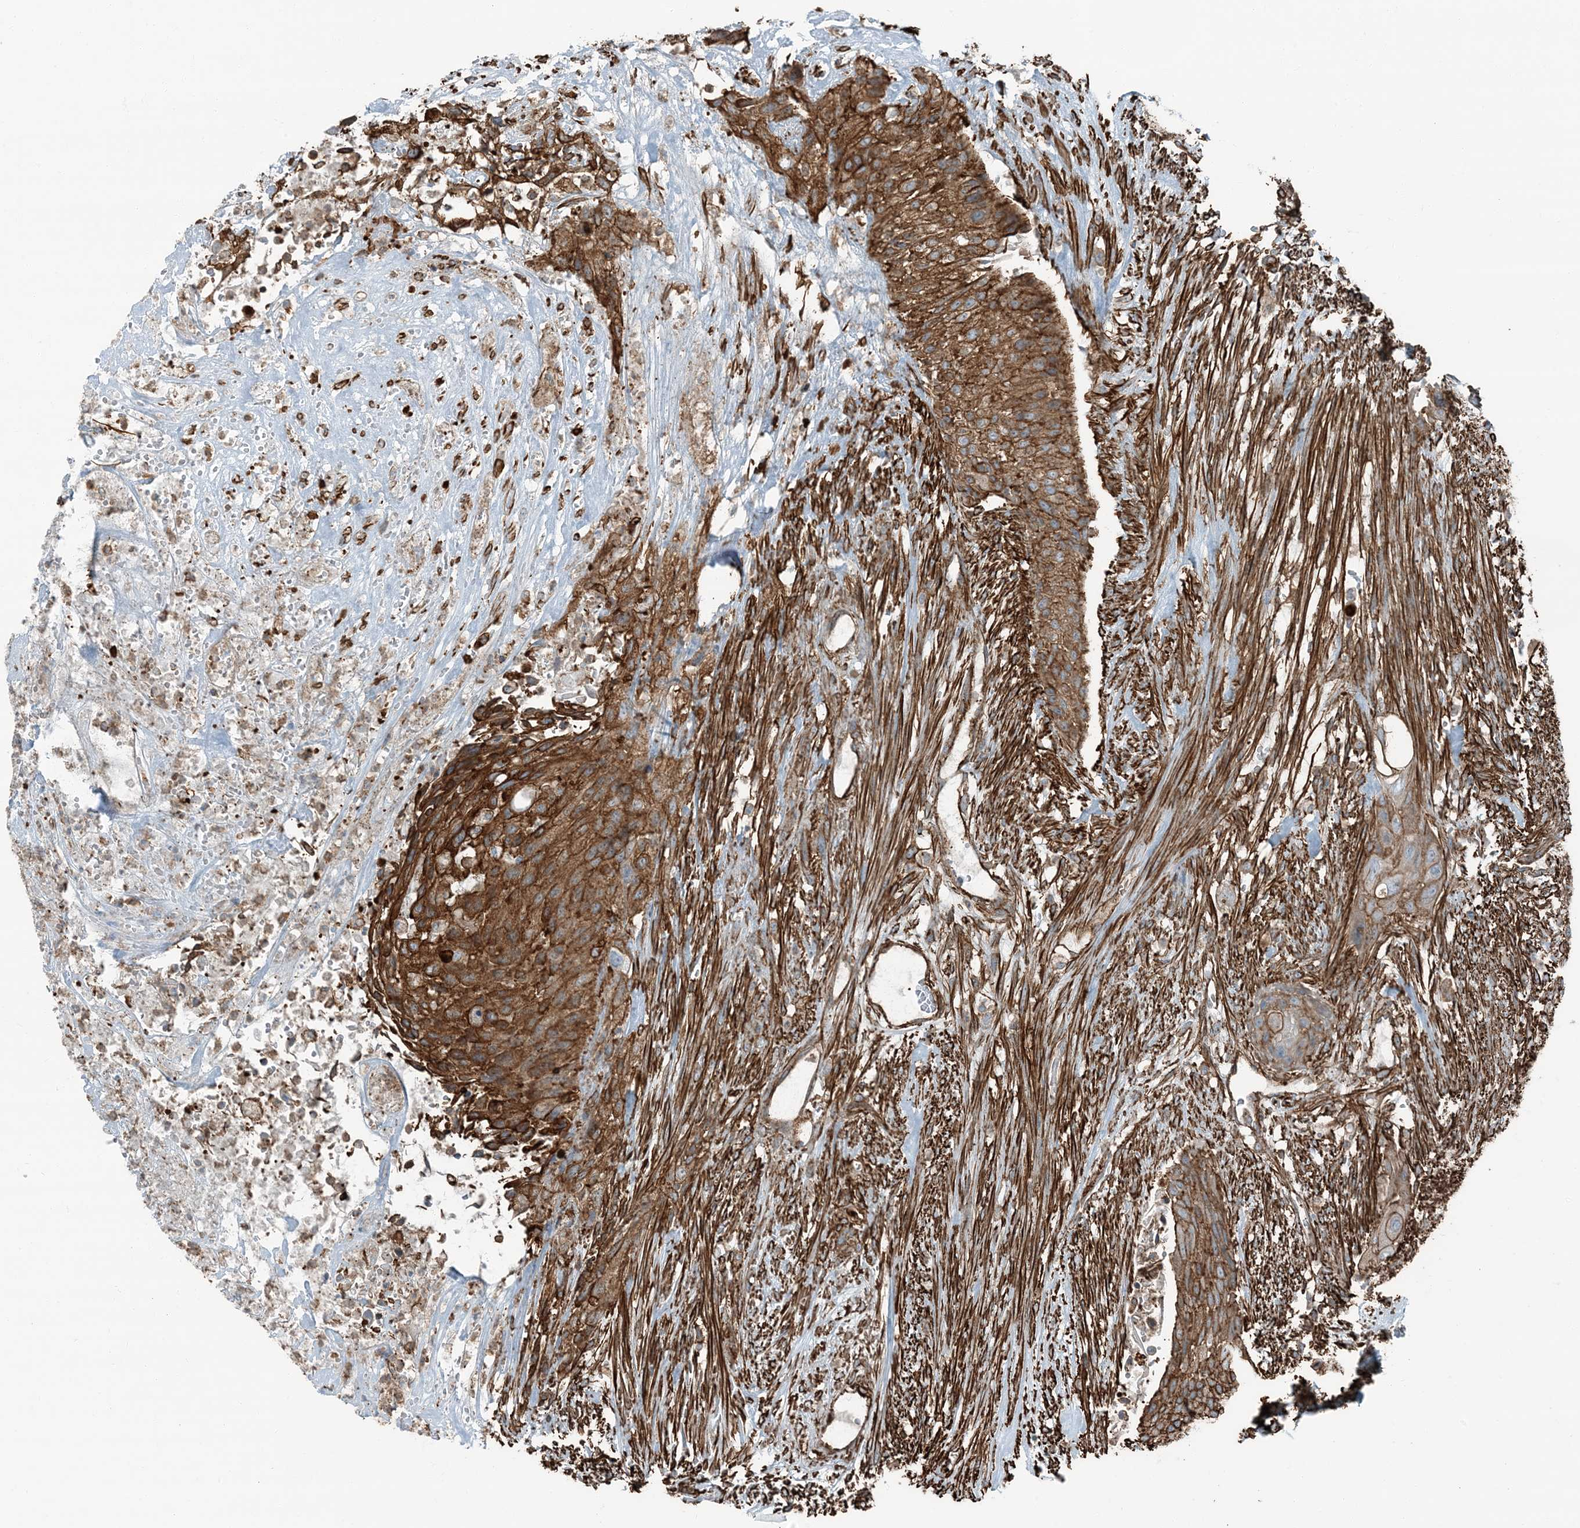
{"staining": {"intensity": "strong", "quantity": ">75%", "location": "cytoplasmic/membranous"}, "tissue": "urothelial cancer", "cell_type": "Tumor cells", "image_type": "cancer", "snomed": [{"axis": "morphology", "description": "Urothelial carcinoma, High grade"}, {"axis": "topography", "description": "Urinary bladder"}], "caption": "Immunohistochemical staining of urothelial cancer shows high levels of strong cytoplasmic/membranous protein staining in about >75% of tumor cells.", "gene": "APOBEC3C", "patient": {"sex": "male", "age": 35}}